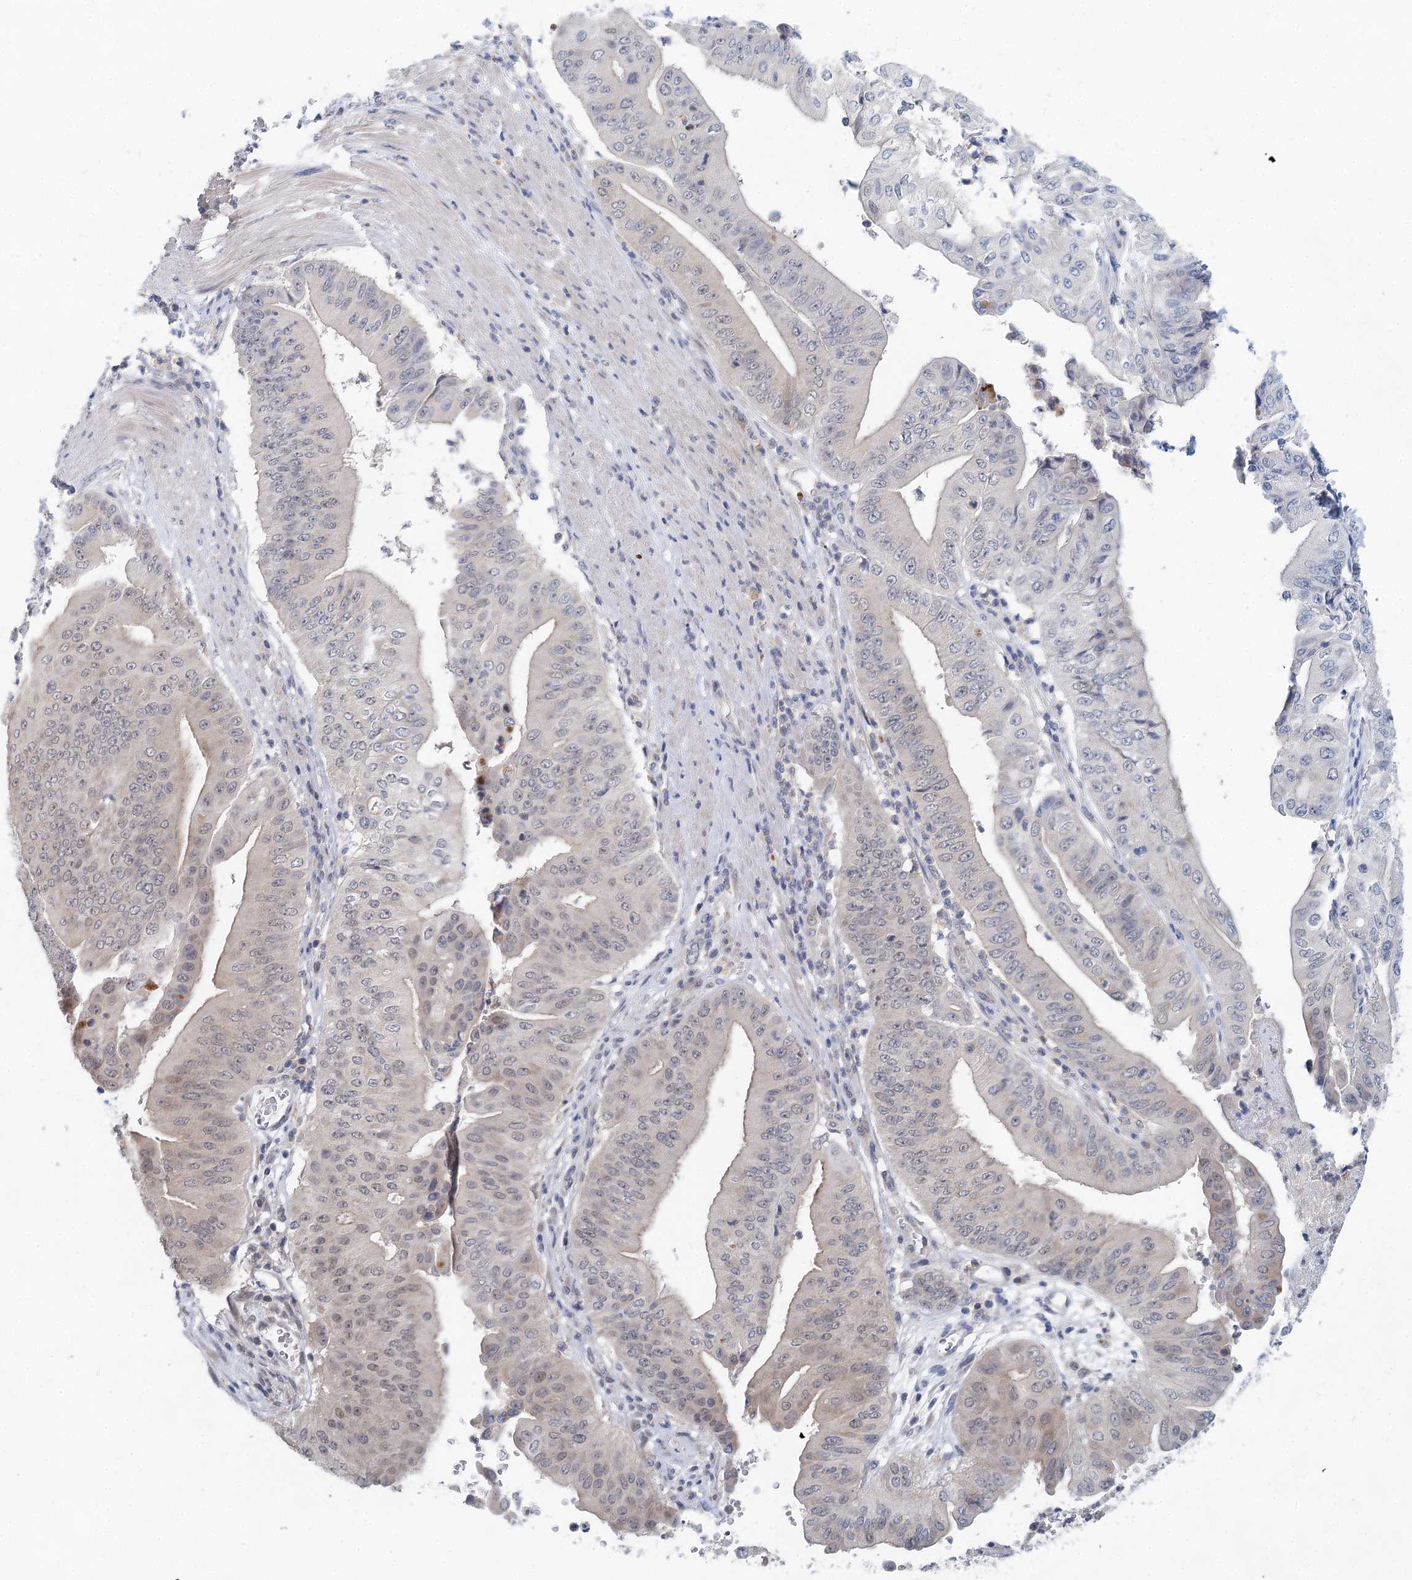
{"staining": {"intensity": "weak", "quantity": "<25%", "location": "nuclear"}, "tissue": "pancreatic cancer", "cell_type": "Tumor cells", "image_type": "cancer", "snomed": [{"axis": "morphology", "description": "Adenocarcinoma, NOS"}, {"axis": "topography", "description": "Pancreas"}], "caption": "Photomicrograph shows no significant protein staining in tumor cells of pancreatic adenocarcinoma. Brightfield microscopy of immunohistochemistry stained with DAB (3,3'-diaminobenzidine) (brown) and hematoxylin (blue), captured at high magnification.", "gene": "BLTP1", "patient": {"sex": "female", "age": 77}}